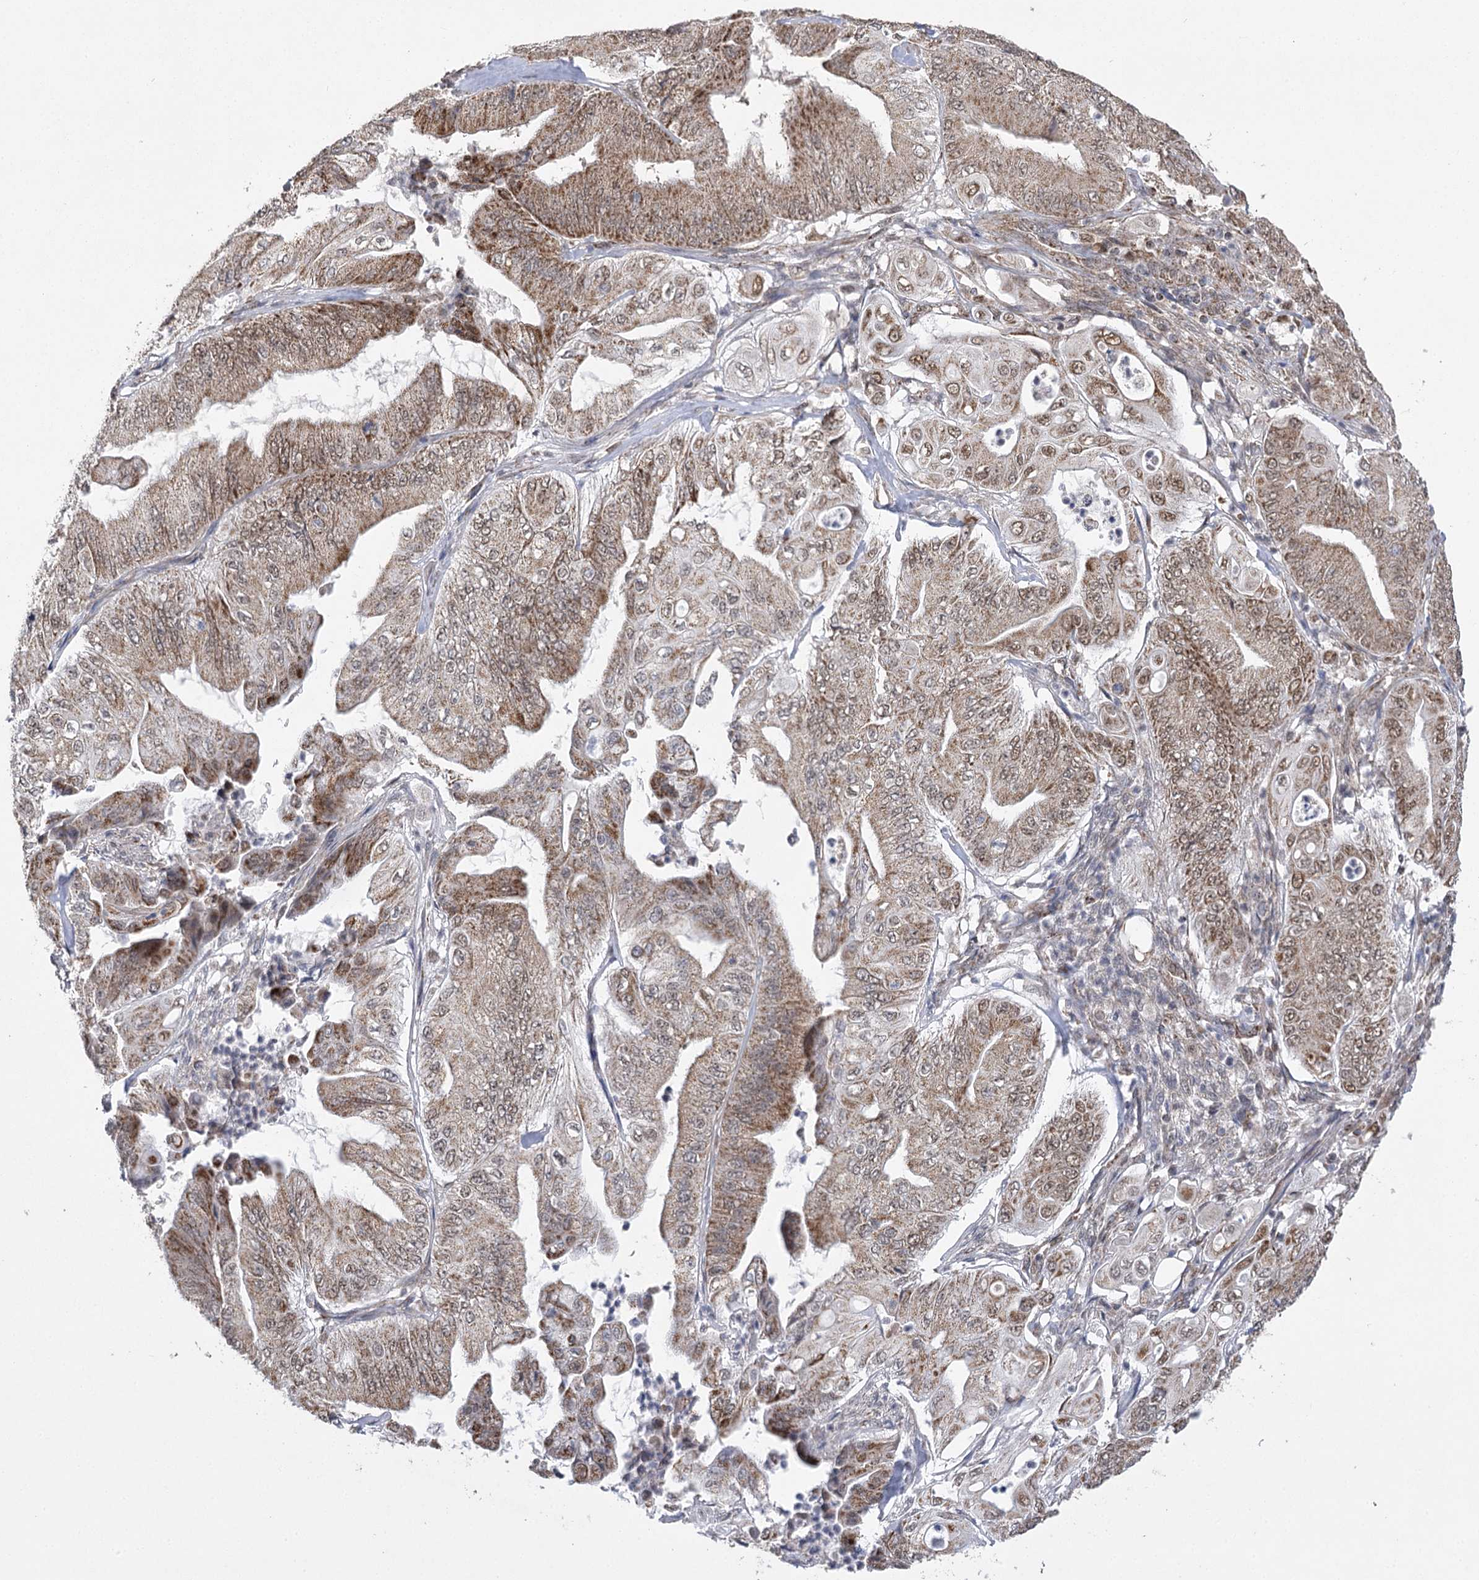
{"staining": {"intensity": "moderate", "quantity": ">75%", "location": "cytoplasmic/membranous,nuclear"}, "tissue": "pancreatic cancer", "cell_type": "Tumor cells", "image_type": "cancer", "snomed": [{"axis": "morphology", "description": "Adenocarcinoma, NOS"}, {"axis": "topography", "description": "Pancreas"}], "caption": "A high-resolution micrograph shows immunohistochemistry staining of pancreatic cancer (adenocarcinoma), which reveals moderate cytoplasmic/membranous and nuclear staining in approximately >75% of tumor cells.", "gene": "SLC4A1AP", "patient": {"sex": "female", "age": 77}}